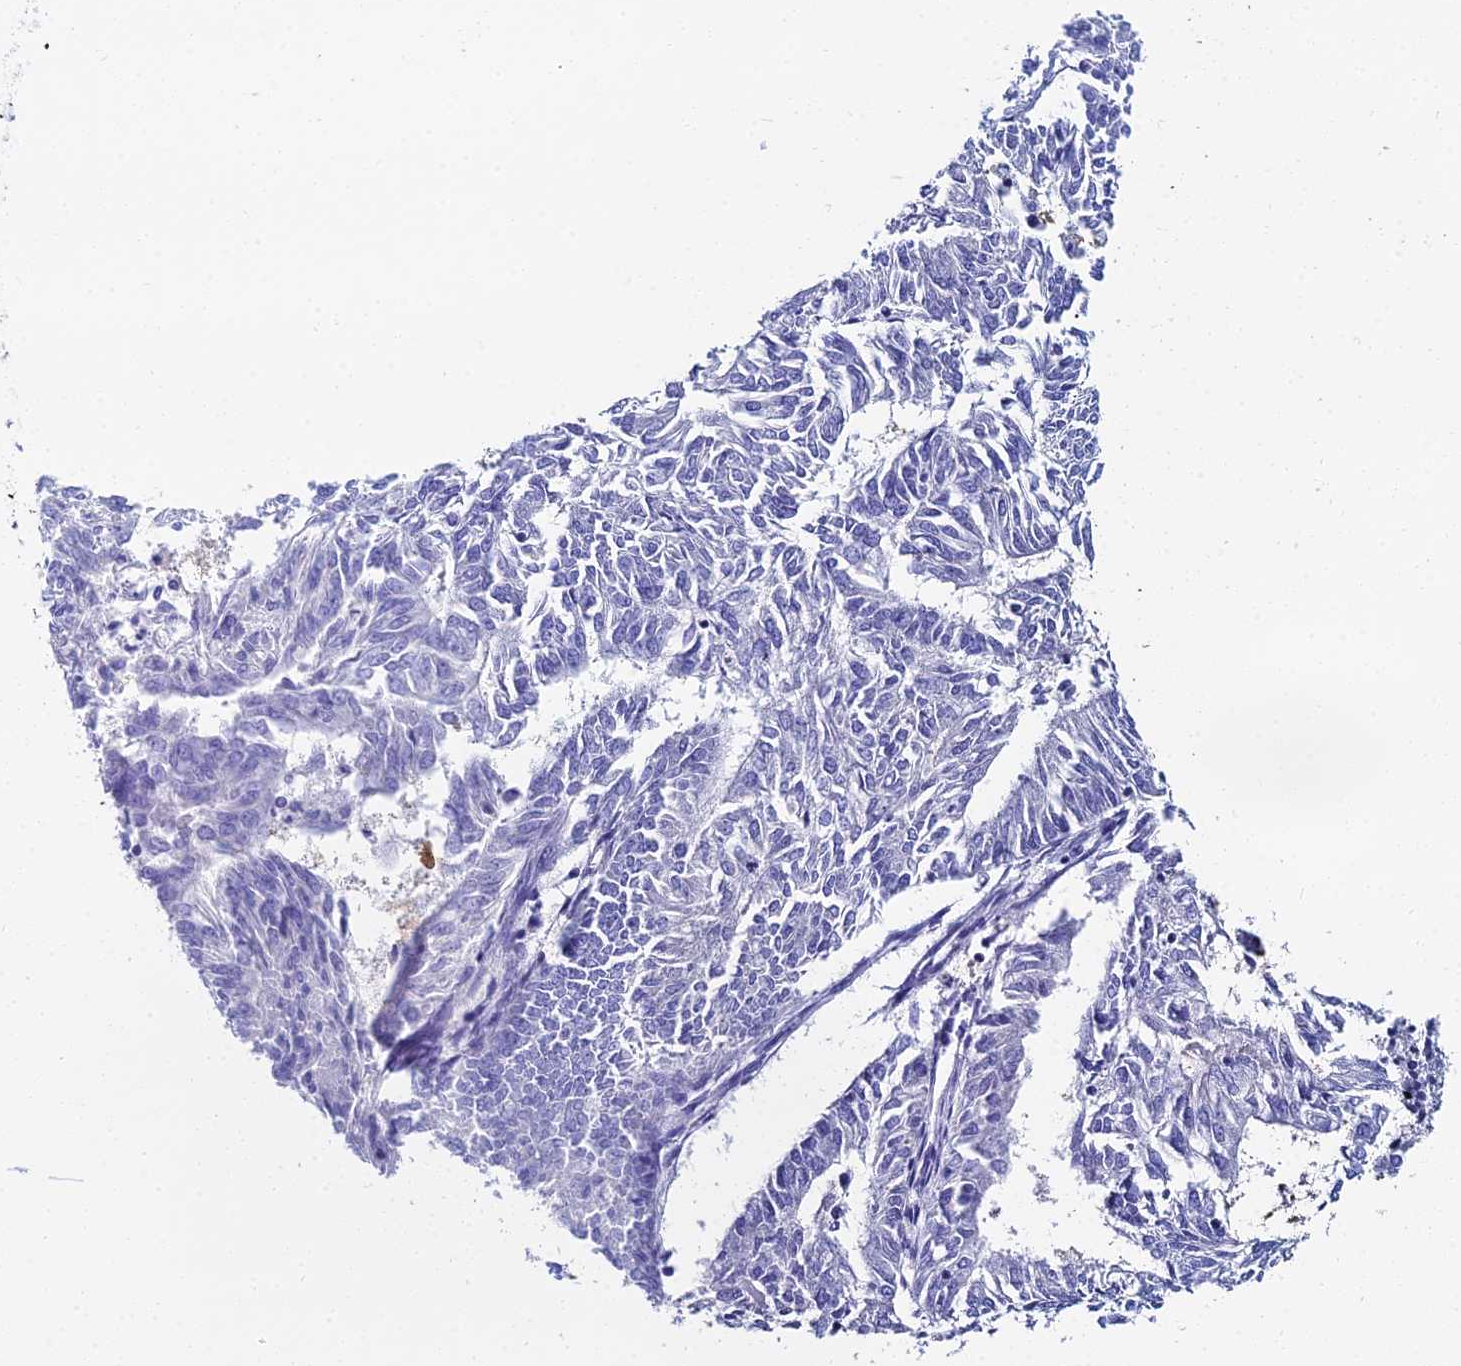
{"staining": {"intensity": "negative", "quantity": "none", "location": "none"}, "tissue": "endometrial cancer", "cell_type": "Tumor cells", "image_type": "cancer", "snomed": [{"axis": "morphology", "description": "Adenocarcinoma, NOS"}, {"axis": "topography", "description": "Endometrium"}], "caption": "The immunohistochemistry (IHC) image has no significant expression in tumor cells of endometrial cancer tissue.", "gene": "HSPA1L", "patient": {"sex": "female", "age": 58}}